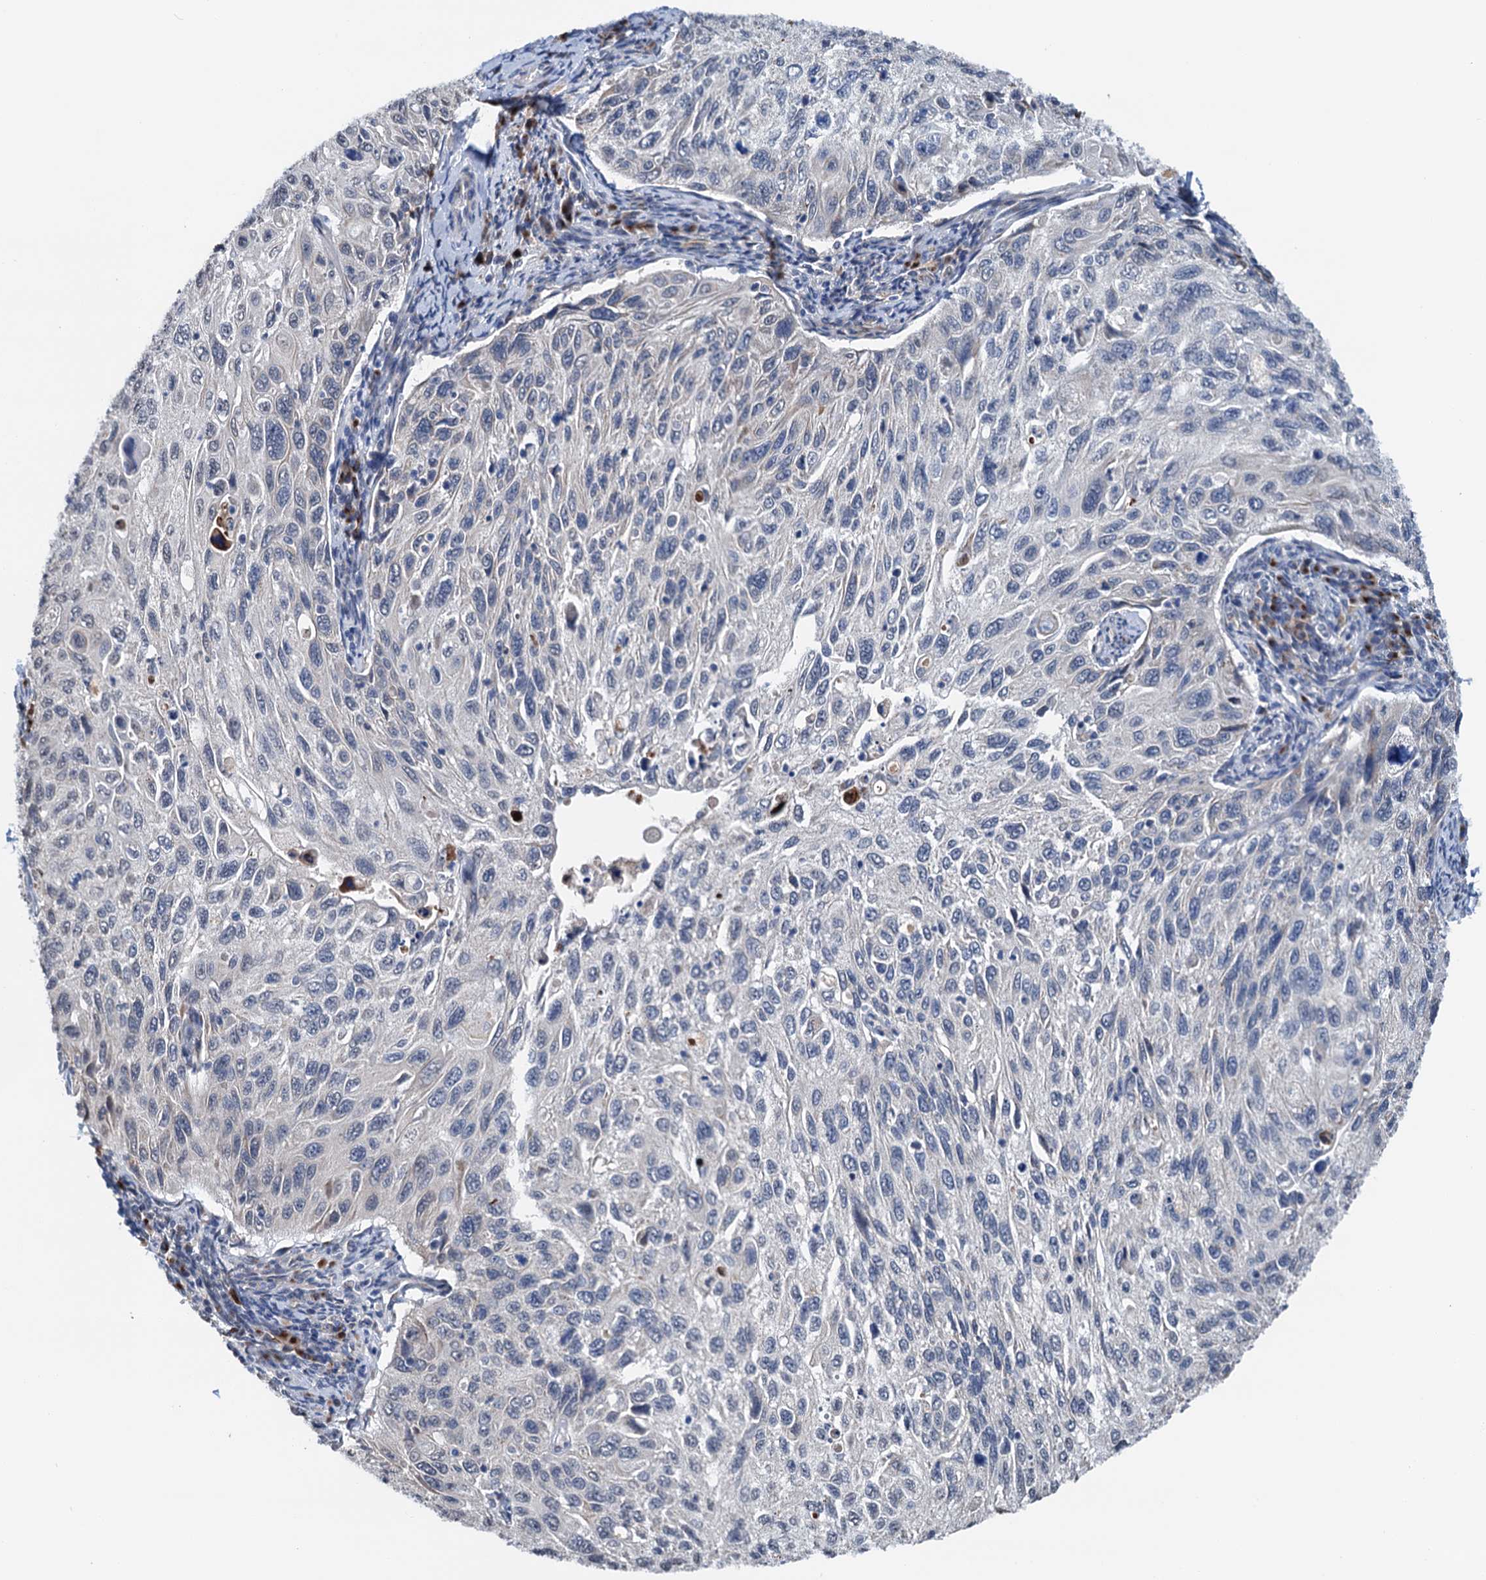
{"staining": {"intensity": "negative", "quantity": "none", "location": "none"}, "tissue": "cervical cancer", "cell_type": "Tumor cells", "image_type": "cancer", "snomed": [{"axis": "morphology", "description": "Squamous cell carcinoma, NOS"}, {"axis": "topography", "description": "Cervix"}], "caption": "An immunohistochemistry micrograph of cervical squamous cell carcinoma is shown. There is no staining in tumor cells of cervical squamous cell carcinoma. (DAB immunohistochemistry (IHC), high magnification).", "gene": "SHLD1", "patient": {"sex": "female", "age": 70}}